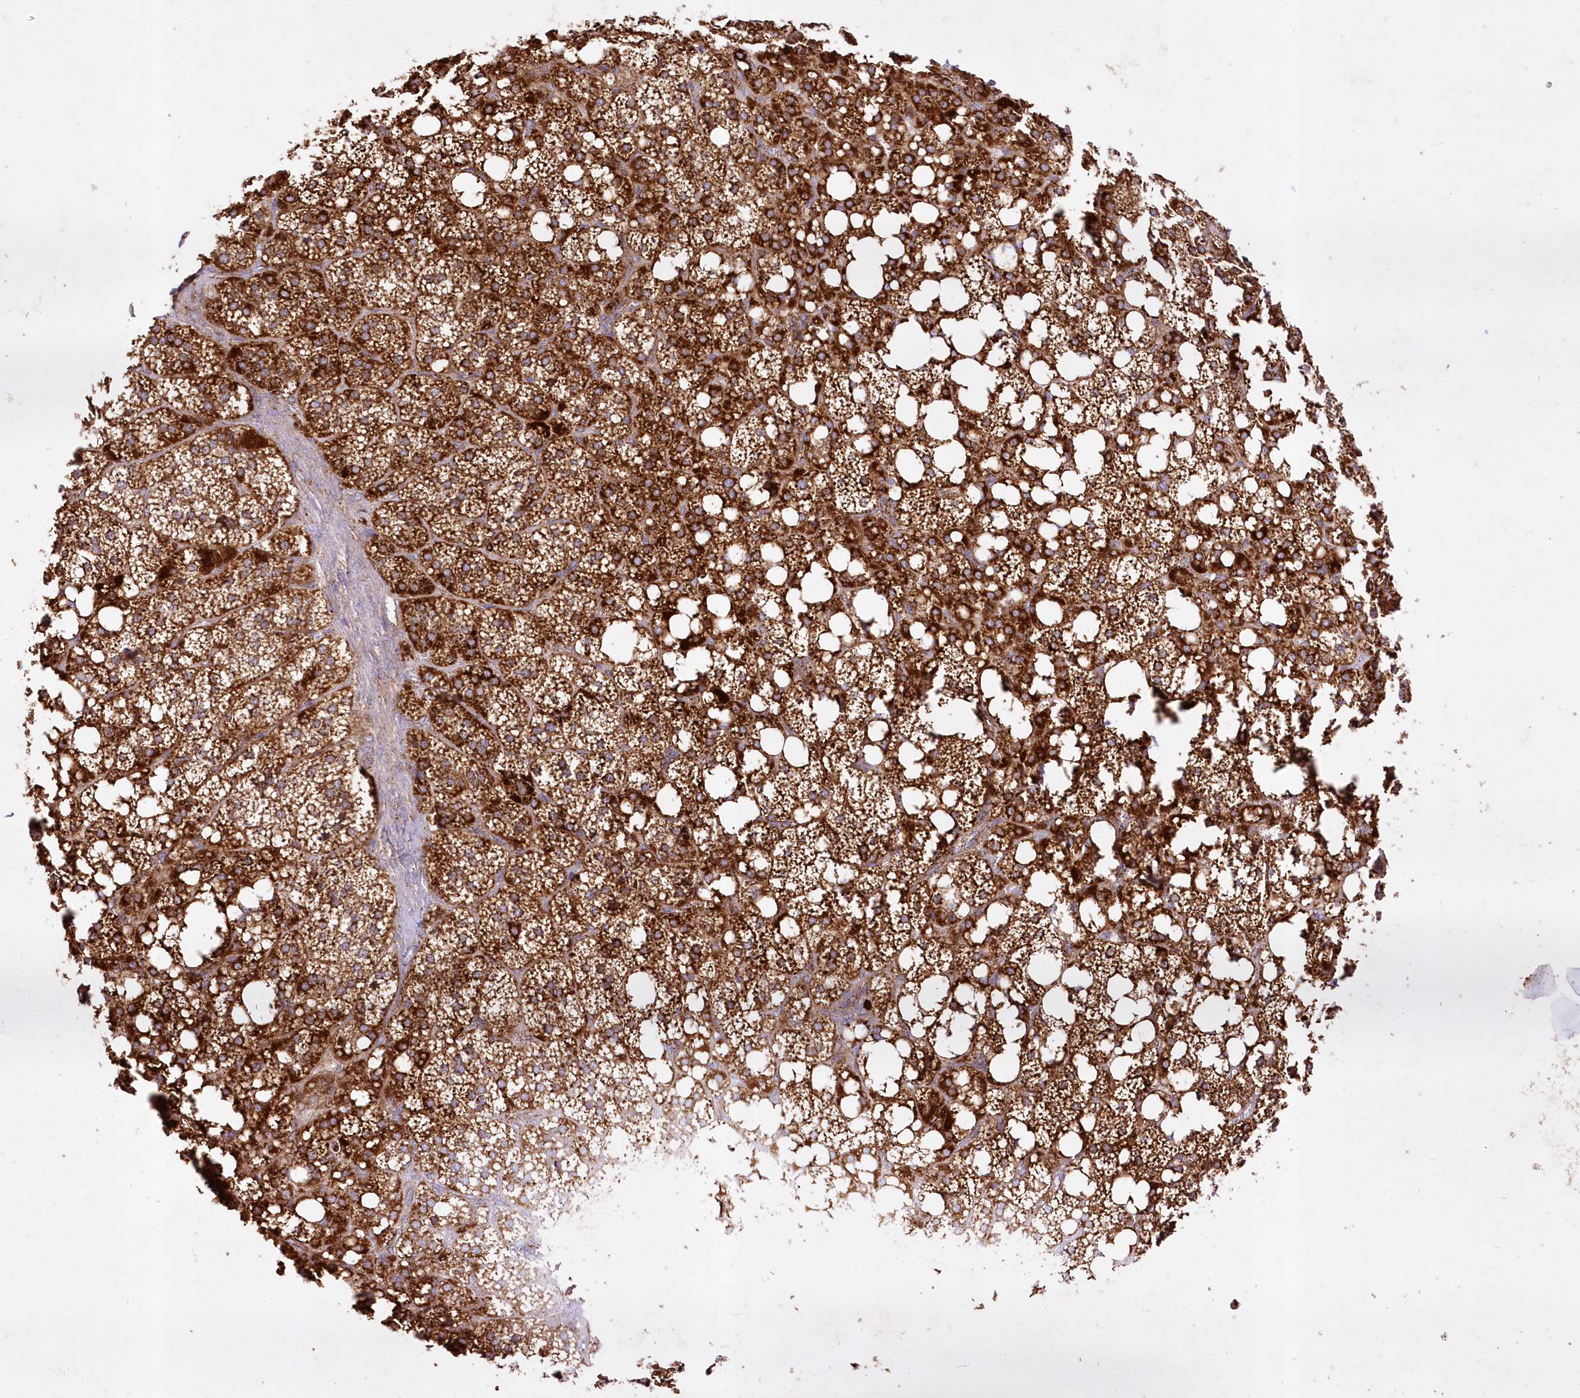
{"staining": {"intensity": "strong", "quantity": ">75%", "location": "cytoplasmic/membranous"}, "tissue": "adrenal gland", "cell_type": "Glandular cells", "image_type": "normal", "snomed": [{"axis": "morphology", "description": "Normal tissue, NOS"}, {"axis": "topography", "description": "Adrenal gland"}], "caption": "Glandular cells exhibit high levels of strong cytoplasmic/membranous positivity in approximately >75% of cells in unremarkable adrenal gland. The protein is stained brown, and the nuclei are stained in blue (DAB IHC with brightfield microscopy, high magnification).", "gene": "ASNSD1", "patient": {"sex": "female", "age": 59}}